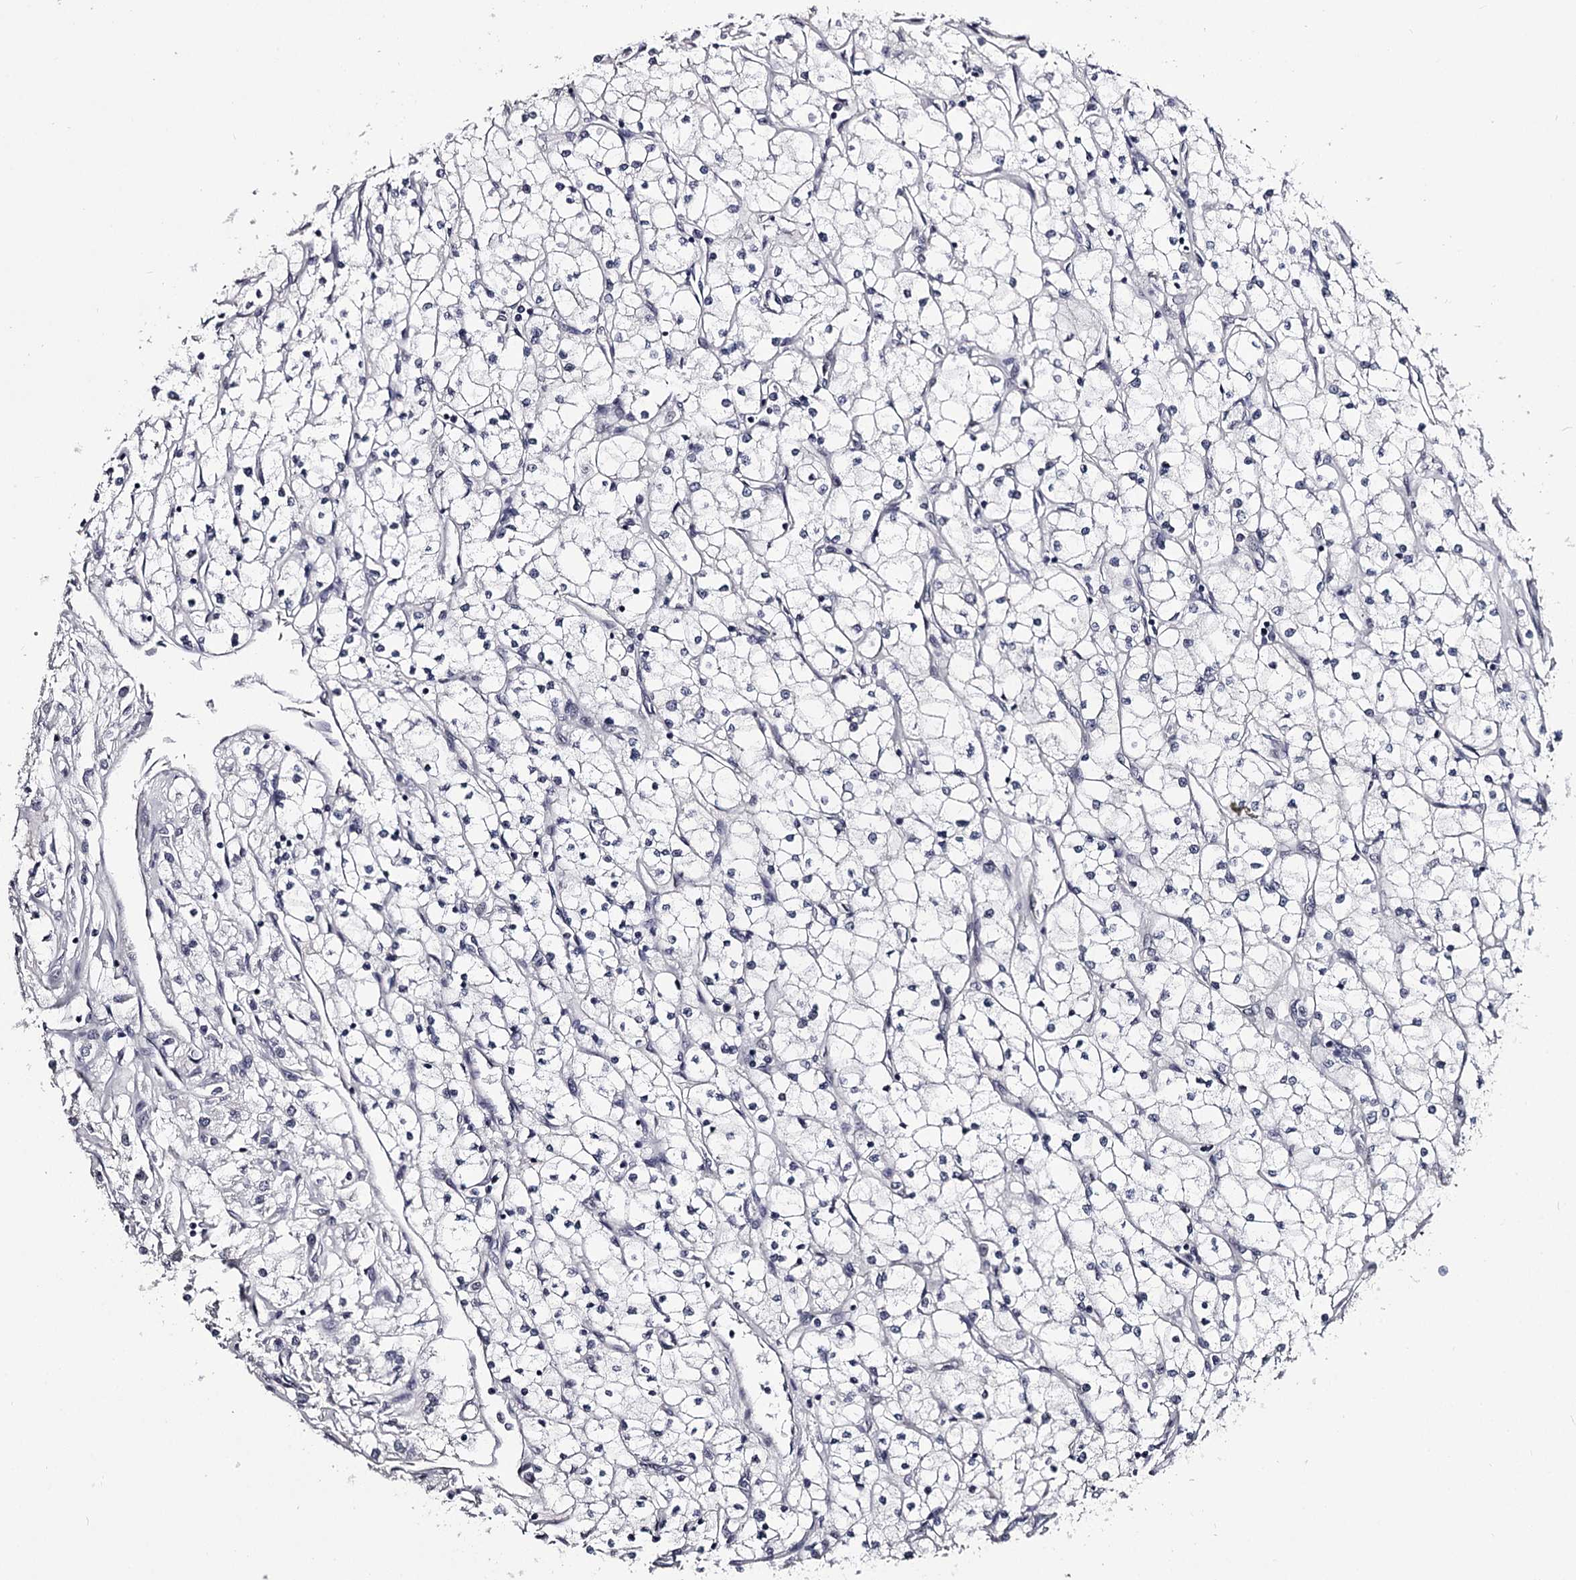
{"staining": {"intensity": "negative", "quantity": "none", "location": "none"}, "tissue": "renal cancer", "cell_type": "Tumor cells", "image_type": "cancer", "snomed": [{"axis": "morphology", "description": "Adenocarcinoma, NOS"}, {"axis": "topography", "description": "Kidney"}], "caption": "Protein analysis of renal cancer (adenocarcinoma) reveals no significant expression in tumor cells.", "gene": "OVOL2", "patient": {"sex": "male", "age": 80}}